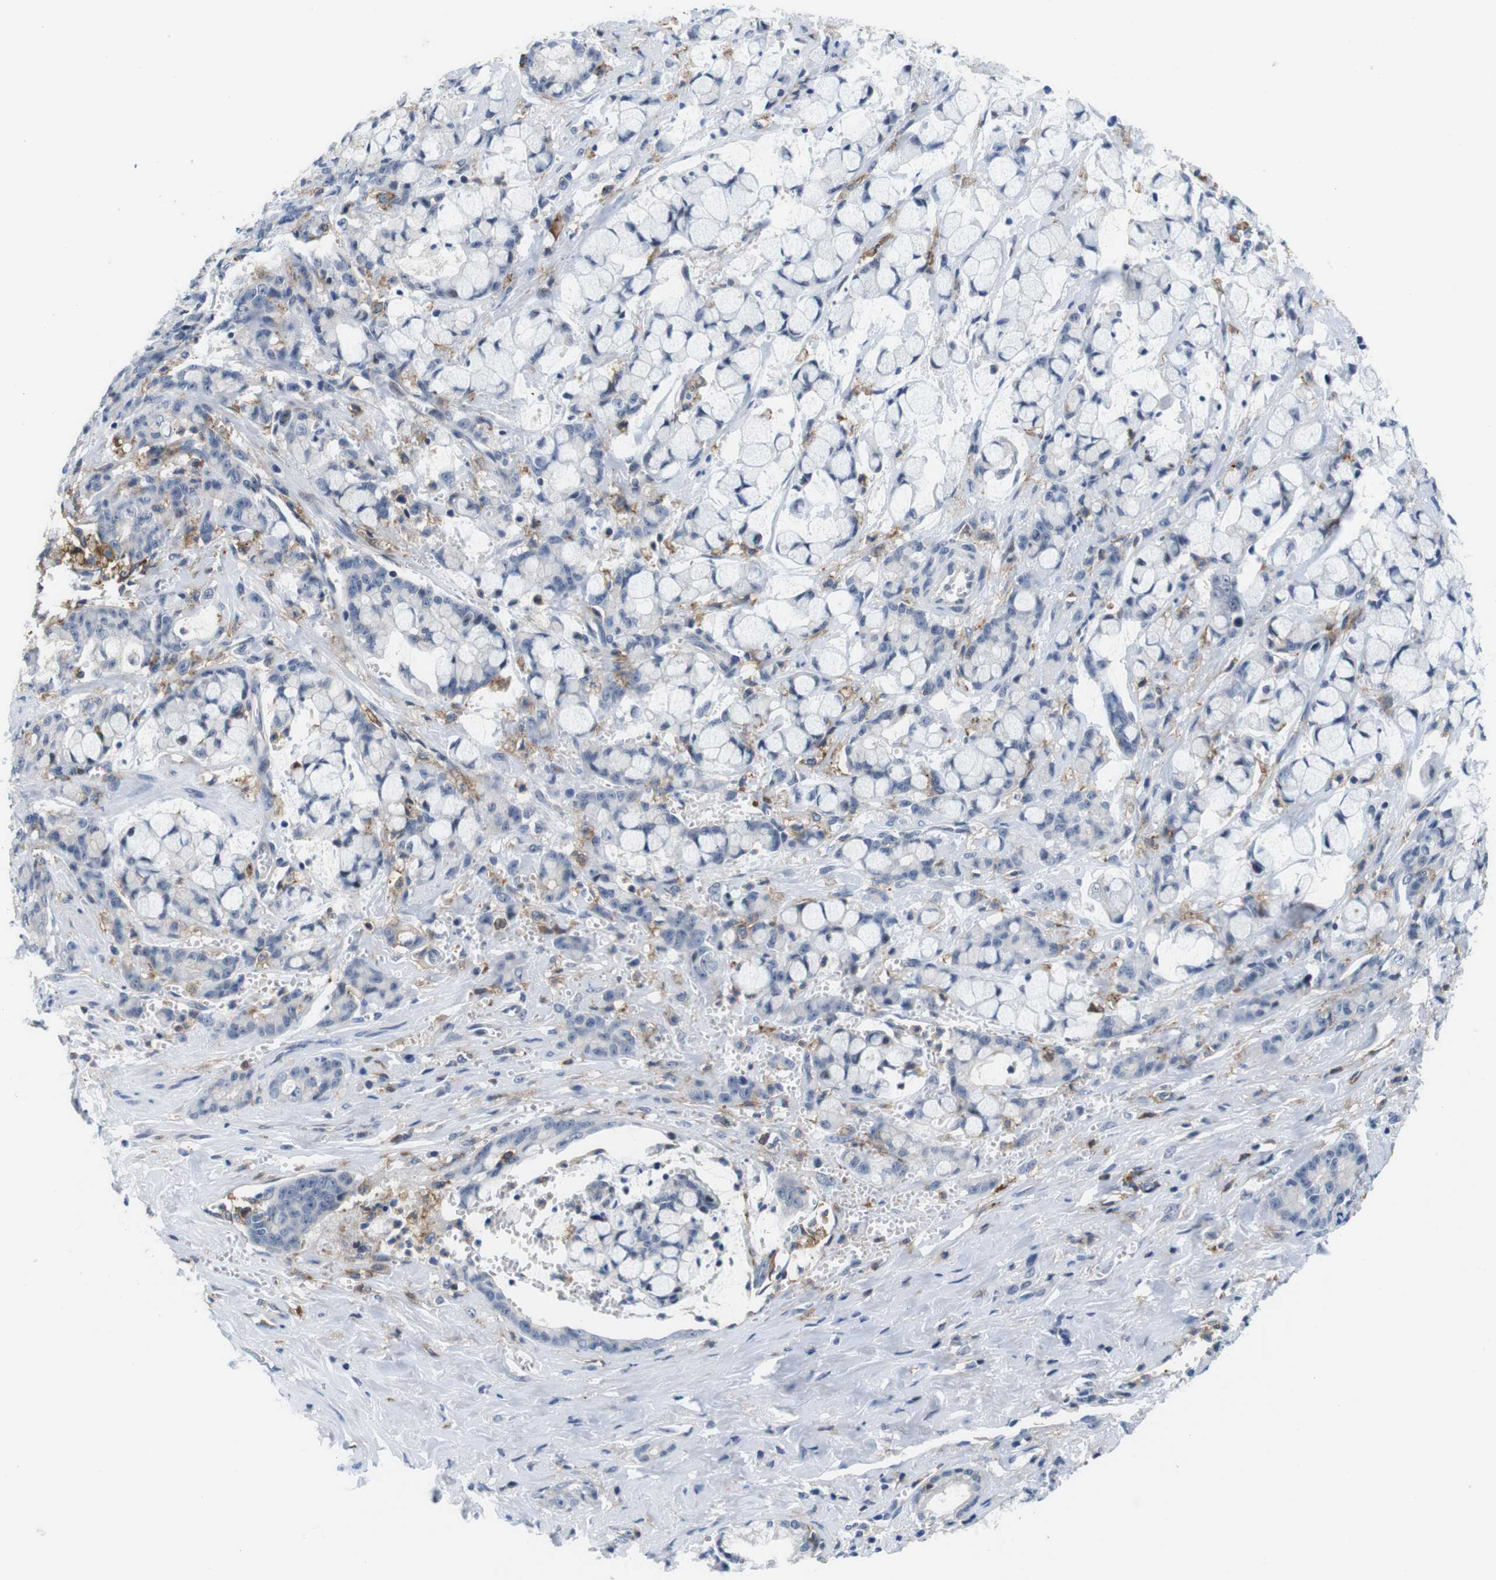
{"staining": {"intensity": "negative", "quantity": "none", "location": "none"}, "tissue": "pancreatic cancer", "cell_type": "Tumor cells", "image_type": "cancer", "snomed": [{"axis": "morphology", "description": "Adenocarcinoma, NOS"}, {"axis": "topography", "description": "Pancreas"}], "caption": "DAB (3,3'-diaminobenzidine) immunohistochemical staining of human adenocarcinoma (pancreatic) exhibits no significant expression in tumor cells. (DAB immunohistochemistry (IHC) with hematoxylin counter stain).", "gene": "CD300C", "patient": {"sex": "female", "age": 73}}